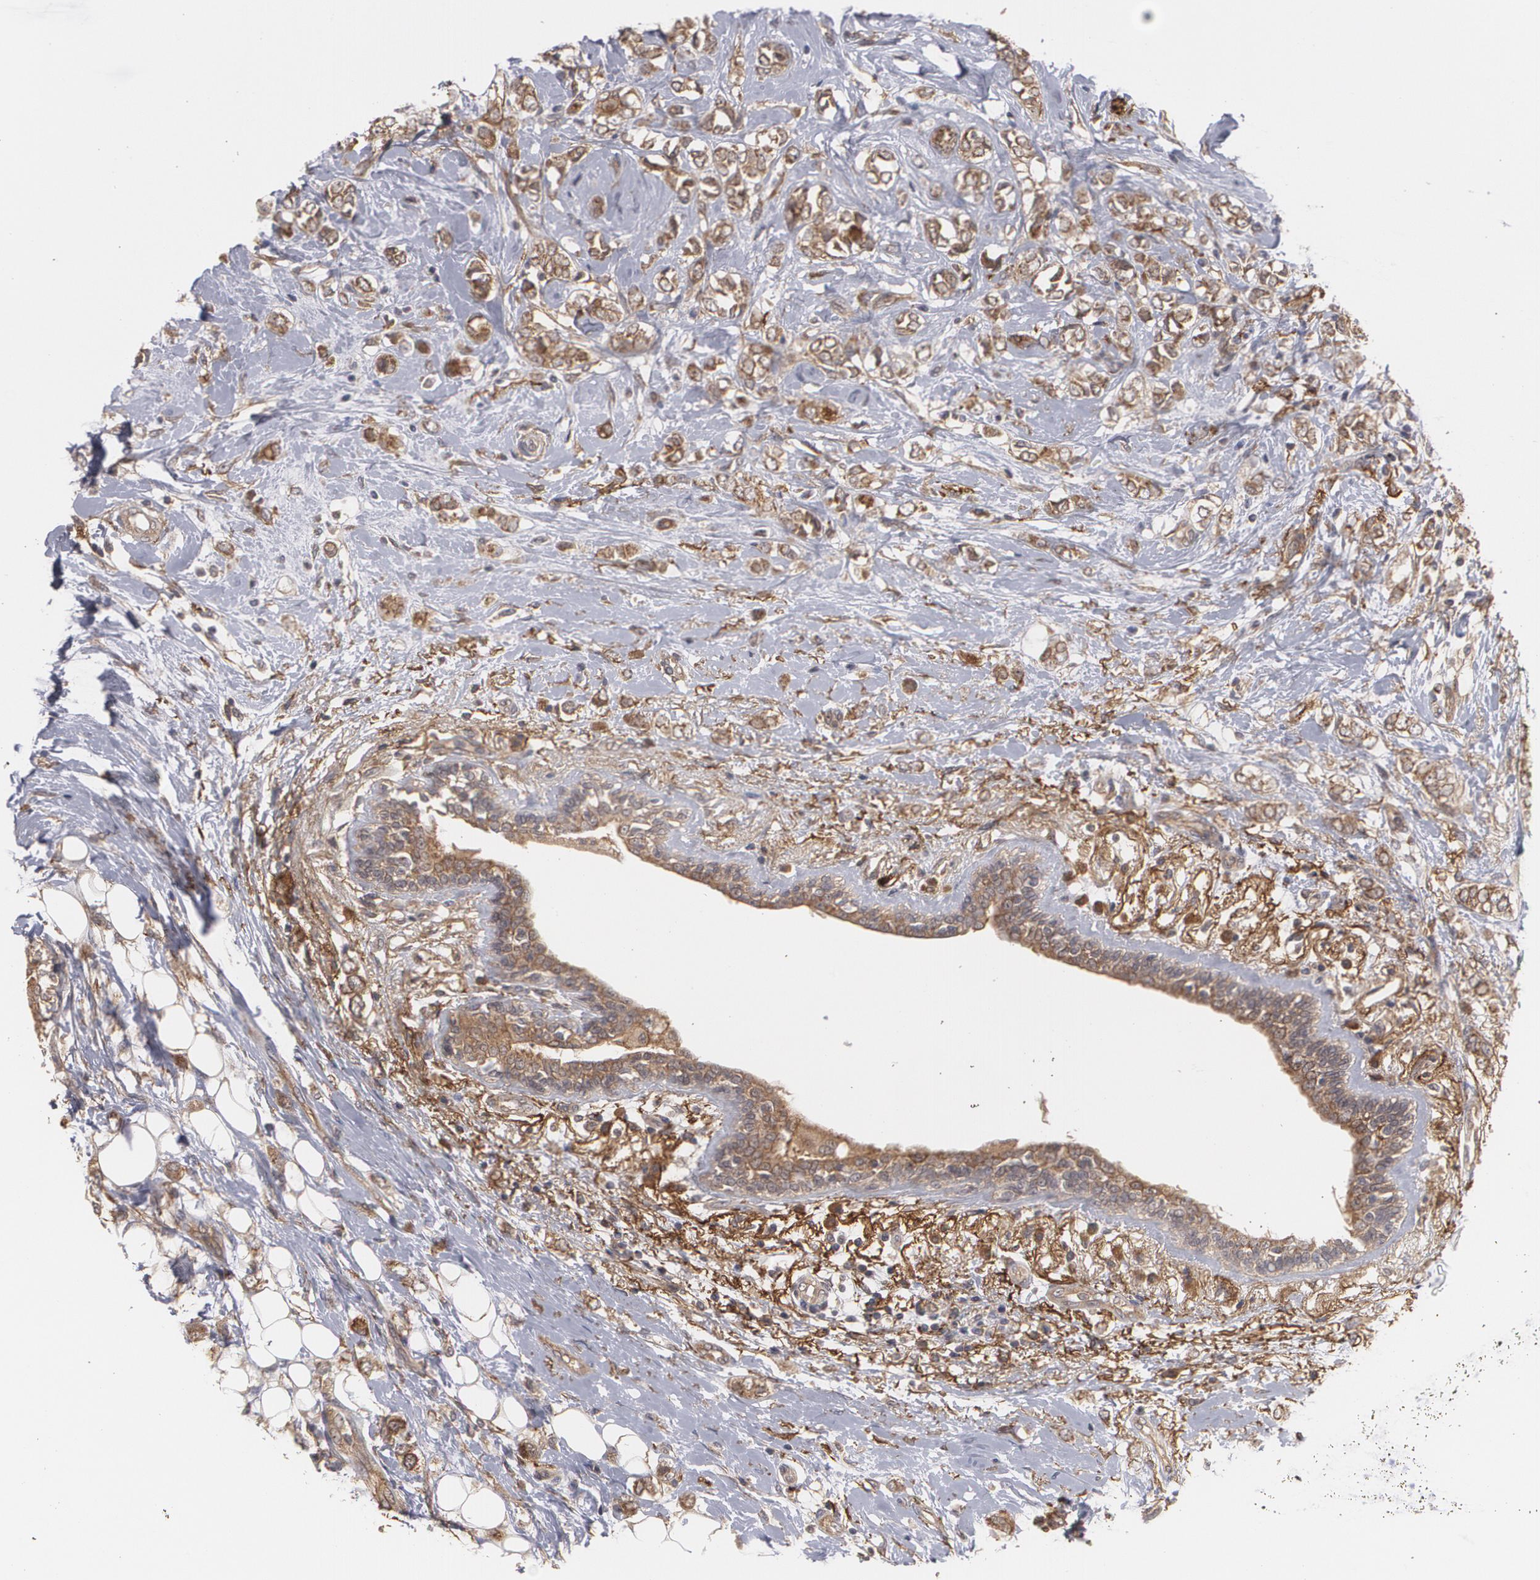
{"staining": {"intensity": "weak", "quantity": ">75%", "location": "cytoplasmic/membranous"}, "tissue": "breast cancer", "cell_type": "Tumor cells", "image_type": "cancer", "snomed": [{"axis": "morphology", "description": "Normal tissue, NOS"}, {"axis": "morphology", "description": "Lobular carcinoma"}, {"axis": "topography", "description": "Breast"}], "caption": "Immunohistochemical staining of human breast cancer reveals low levels of weak cytoplasmic/membranous expression in about >75% of tumor cells.", "gene": "BMP6", "patient": {"sex": "female", "age": 47}}